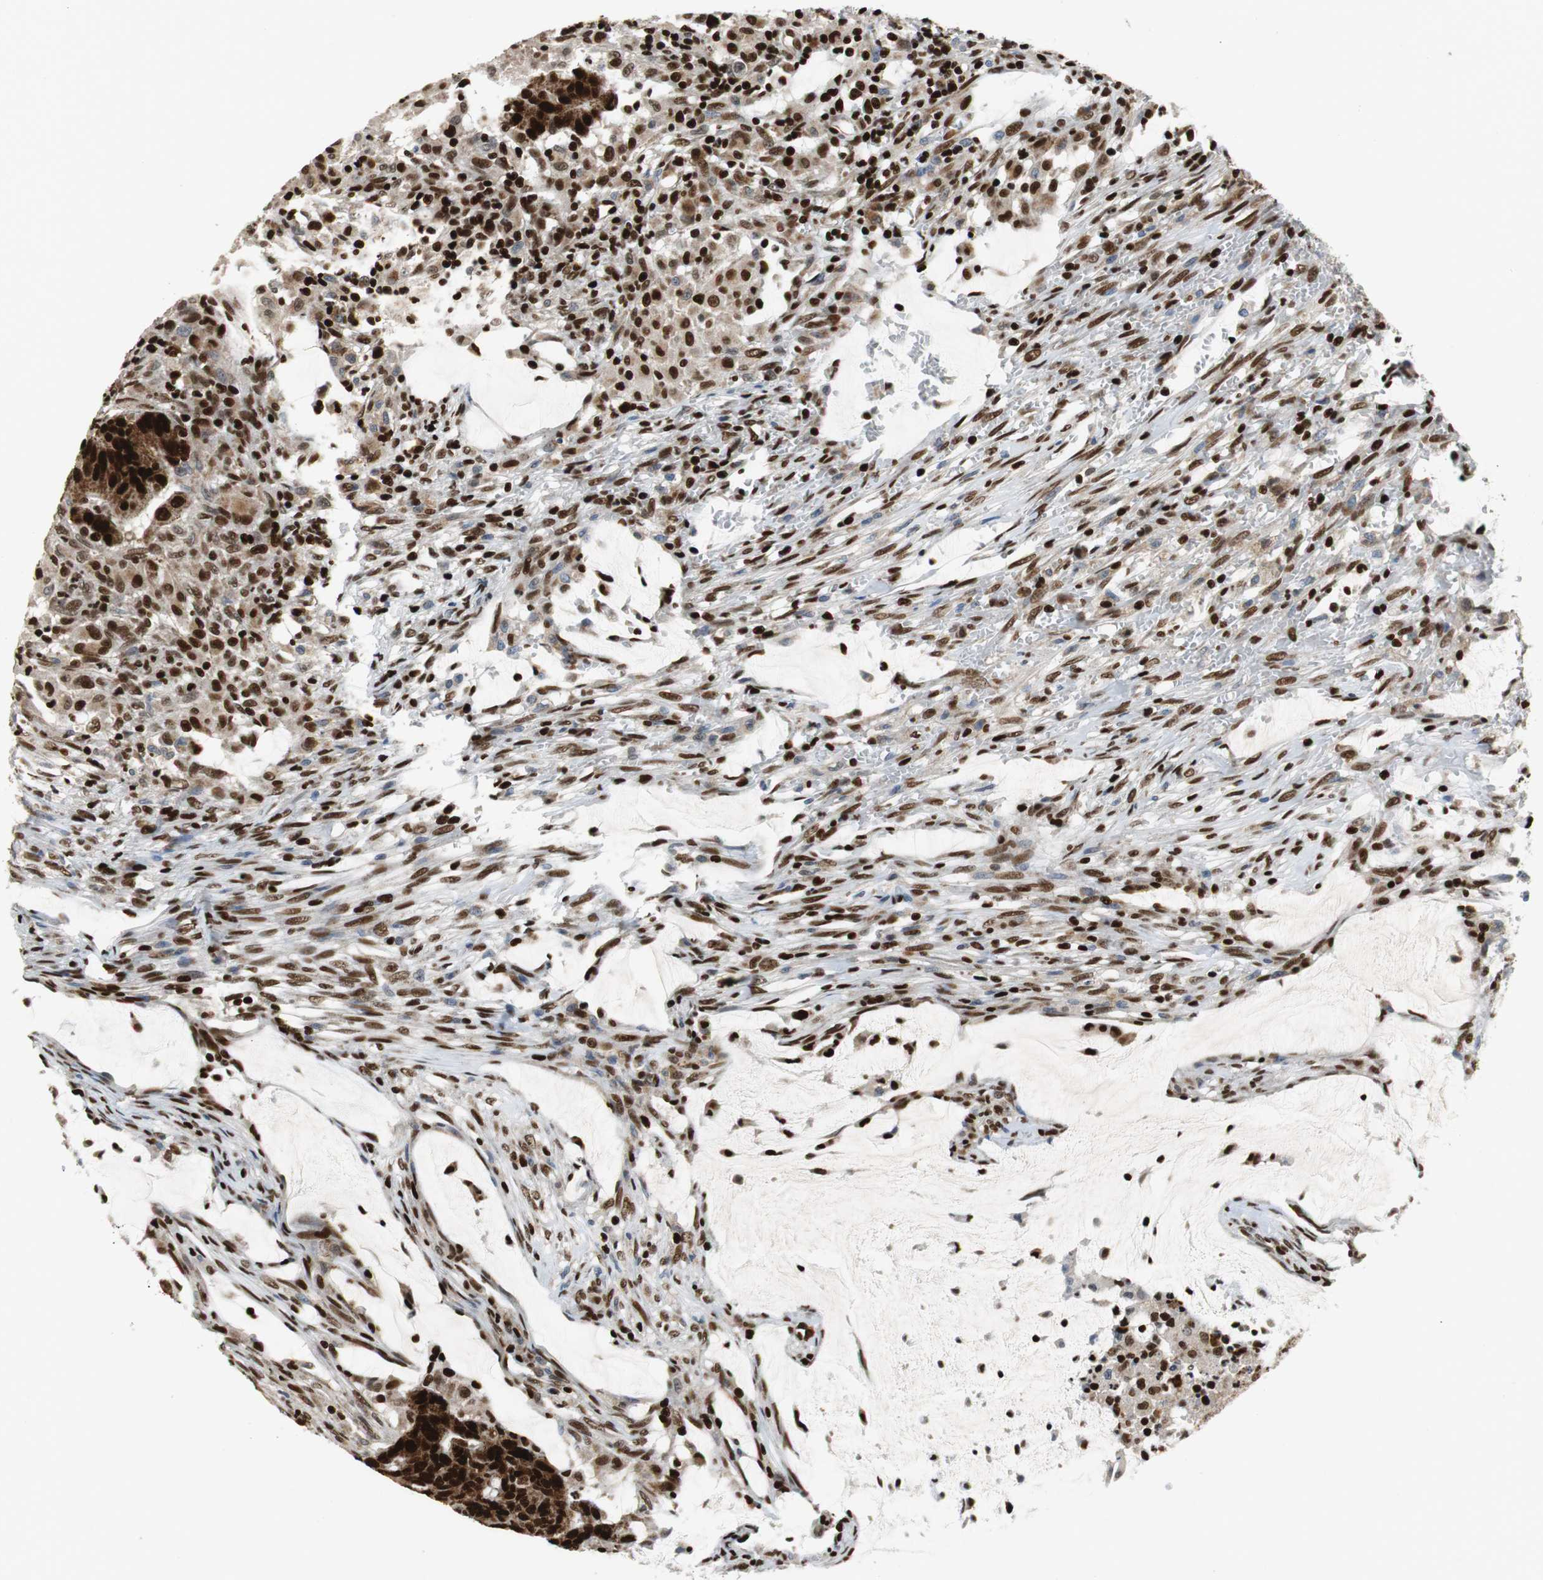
{"staining": {"intensity": "strong", "quantity": ">75%", "location": "cytoplasmic/membranous,nuclear"}, "tissue": "colorectal cancer", "cell_type": "Tumor cells", "image_type": "cancer", "snomed": [{"axis": "morphology", "description": "Adenocarcinoma, NOS"}, {"axis": "topography", "description": "Colon"}], "caption": "An IHC micrograph of tumor tissue is shown. Protein staining in brown highlights strong cytoplasmic/membranous and nuclear positivity in adenocarcinoma (colorectal) within tumor cells.", "gene": "HDAC1", "patient": {"sex": "male", "age": 45}}